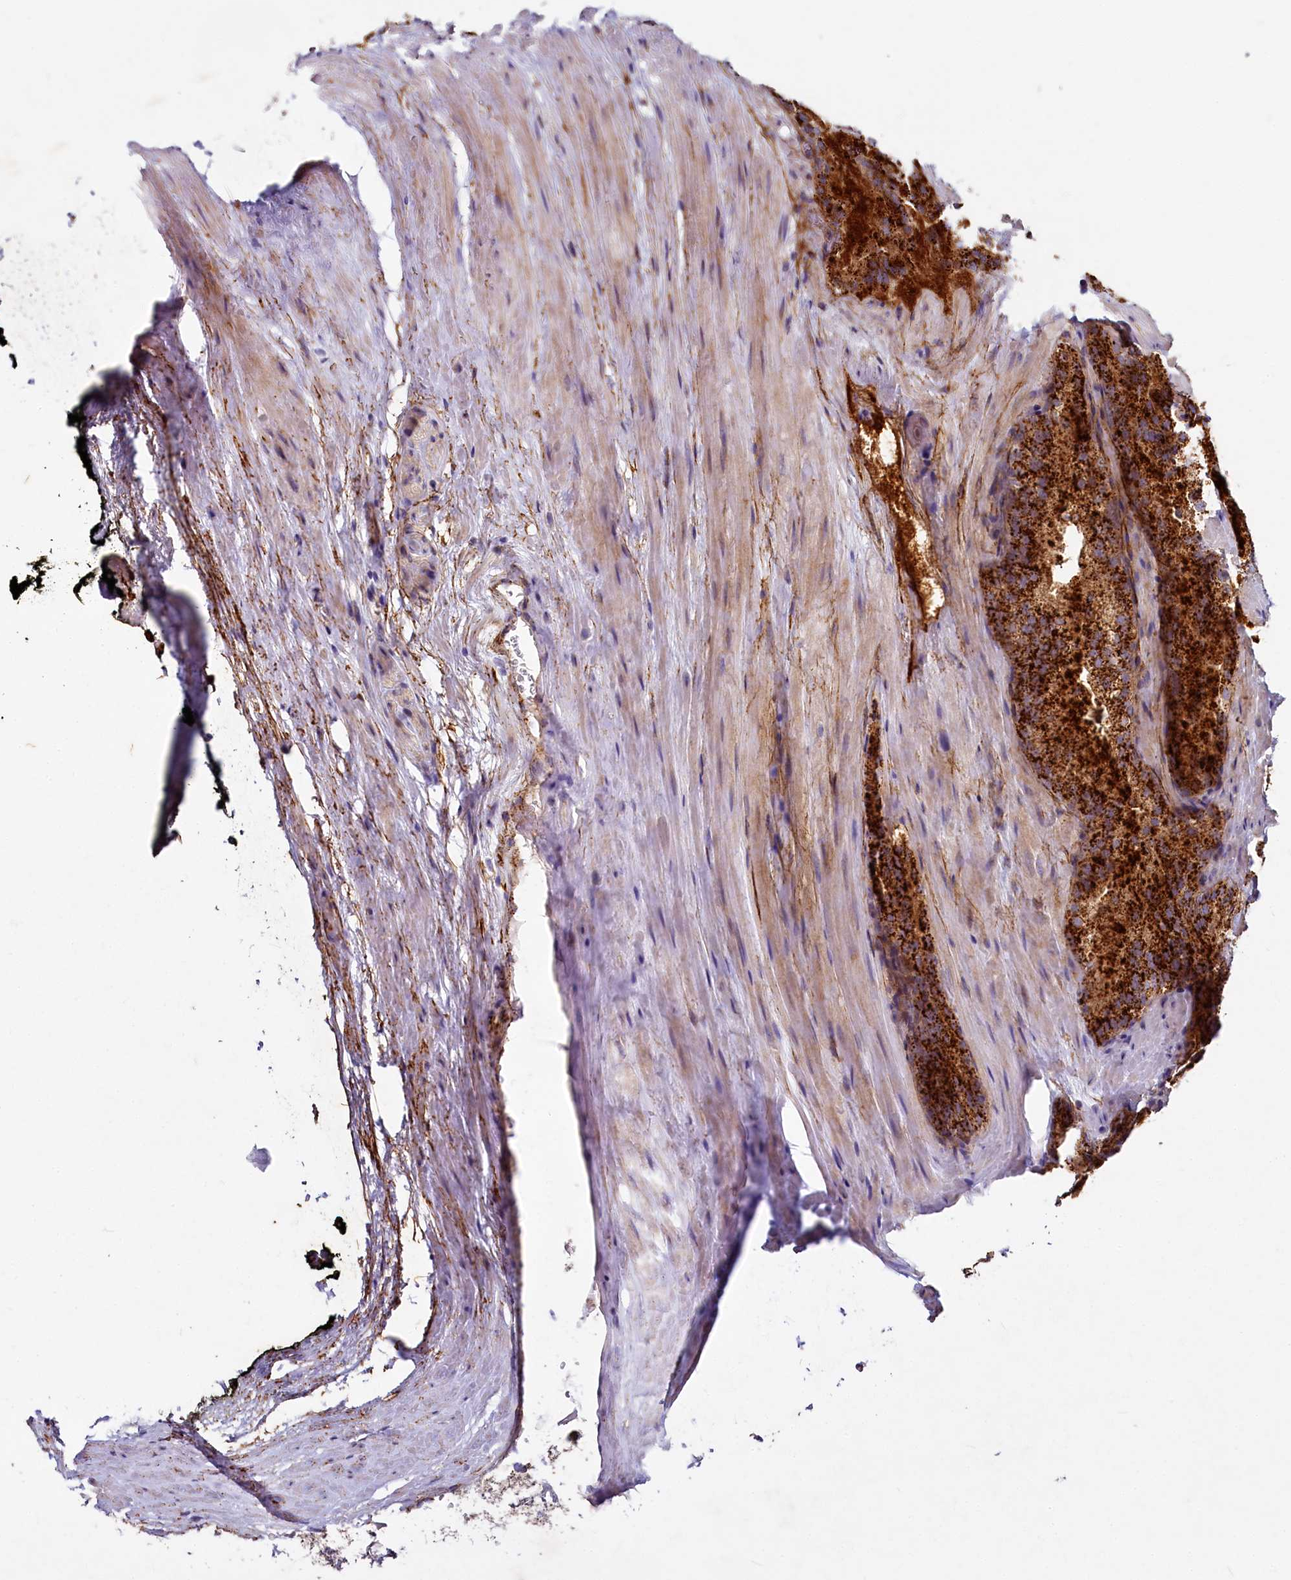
{"staining": {"intensity": "strong", "quantity": ">75%", "location": "cytoplasmic/membranous"}, "tissue": "prostate cancer", "cell_type": "Tumor cells", "image_type": "cancer", "snomed": [{"axis": "morphology", "description": "Adenocarcinoma, Low grade"}, {"axis": "topography", "description": "Prostate"}], "caption": "Immunohistochemistry (IHC) photomicrograph of neoplastic tissue: human prostate low-grade adenocarcinoma stained using IHC displays high levels of strong protein expression localized specifically in the cytoplasmic/membranous of tumor cells, appearing as a cytoplasmic/membranous brown color.", "gene": "ADCY2", "patient": {"sex": "male", "age": 74}}